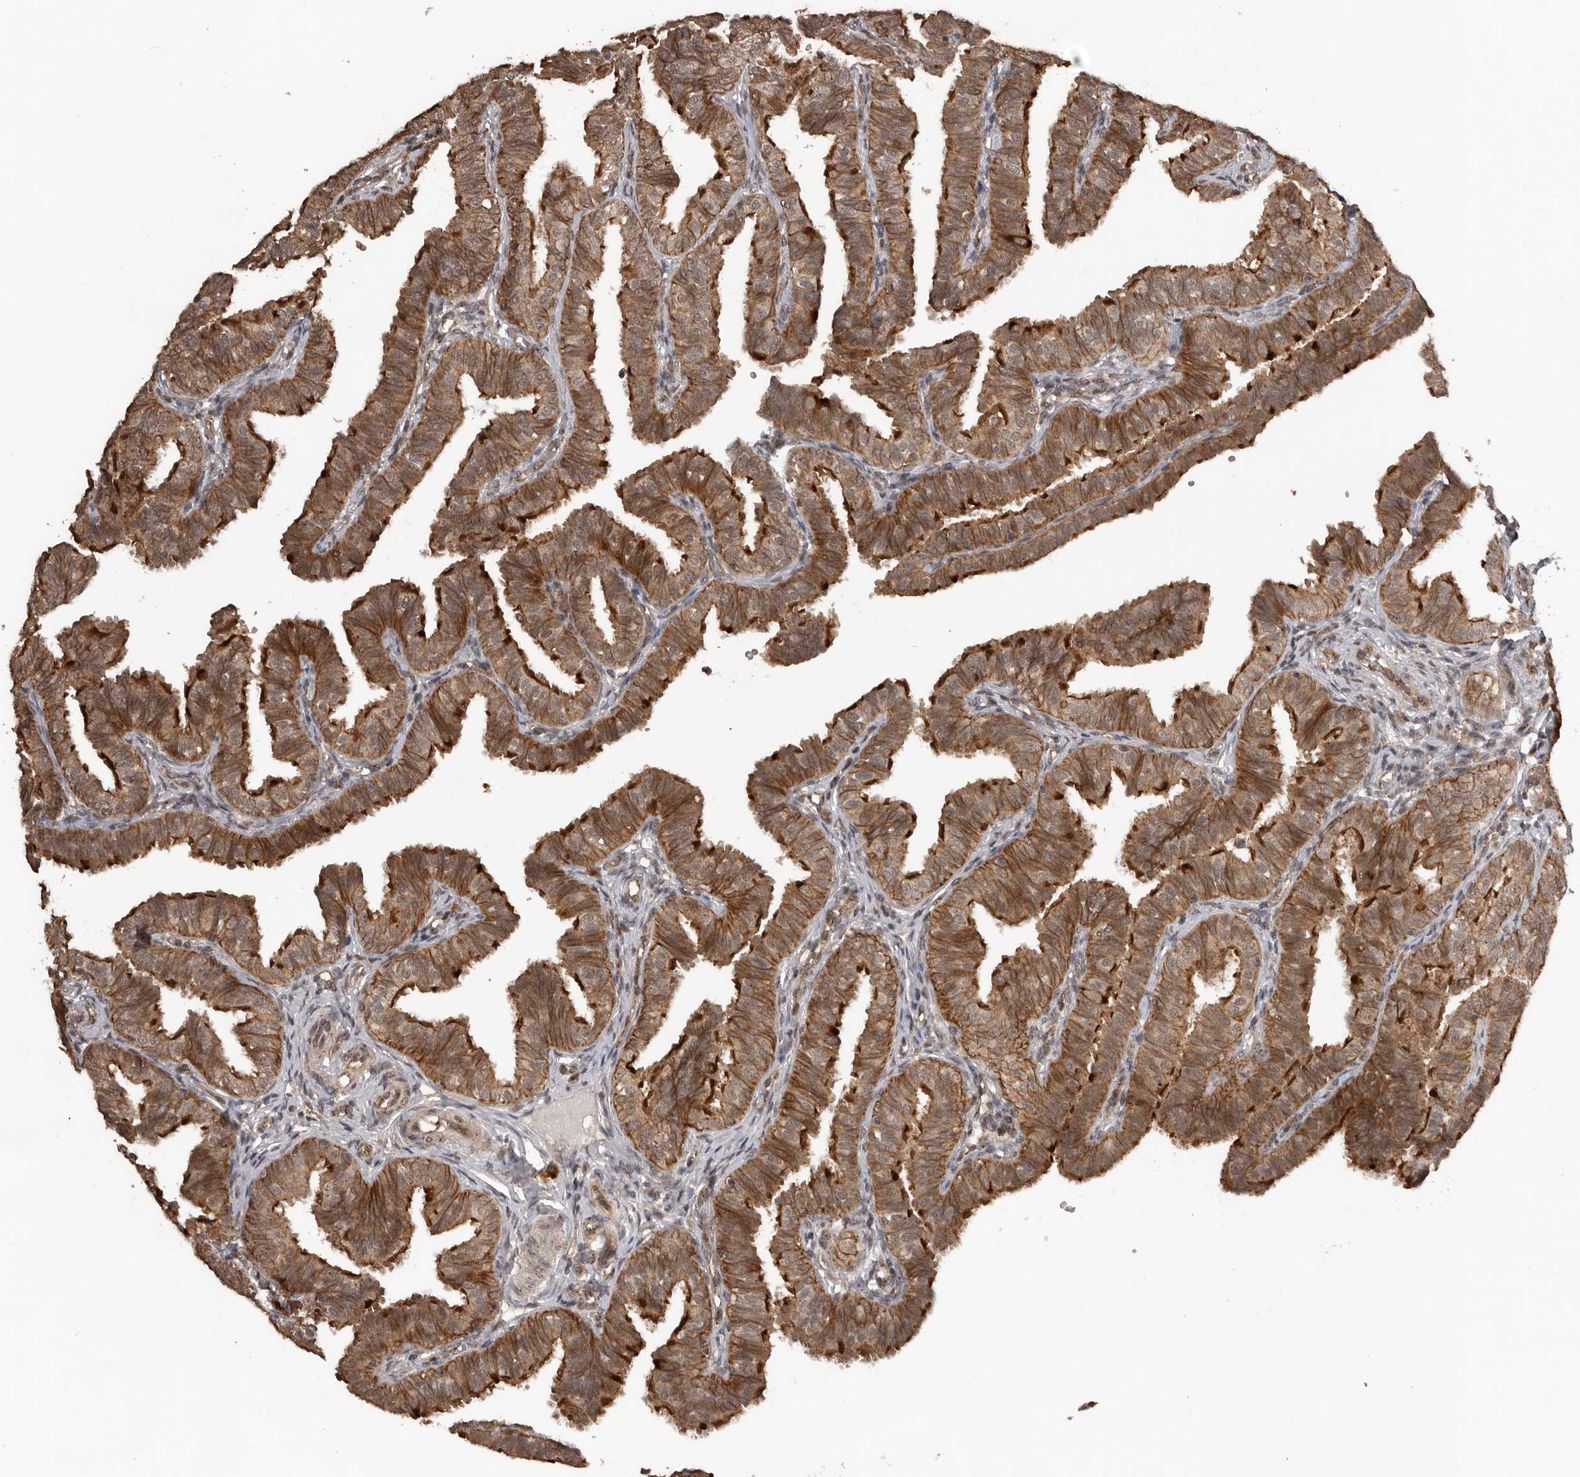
{"staining": {"intensity": "strong", "quantity": ">75%", "location": "cytoplasmic/membranous"}, "tissue": "fallopian tube", "cell_type": "Glandular cells", "image_type": "normal", "snomed": [{"axis": "morphology", "description": "Normal tissue, NOS"}, {"axis": "topography", "description": "Fallopian tube"}], "caption": "About >75% of glandular cells in normal fallopian tube show strong cytoplasmic/membranous protein positivity as visualized by brown immunohistochemical staining.", "gene": "CEP350", "patient": {"sex": "female", "age": 35}}